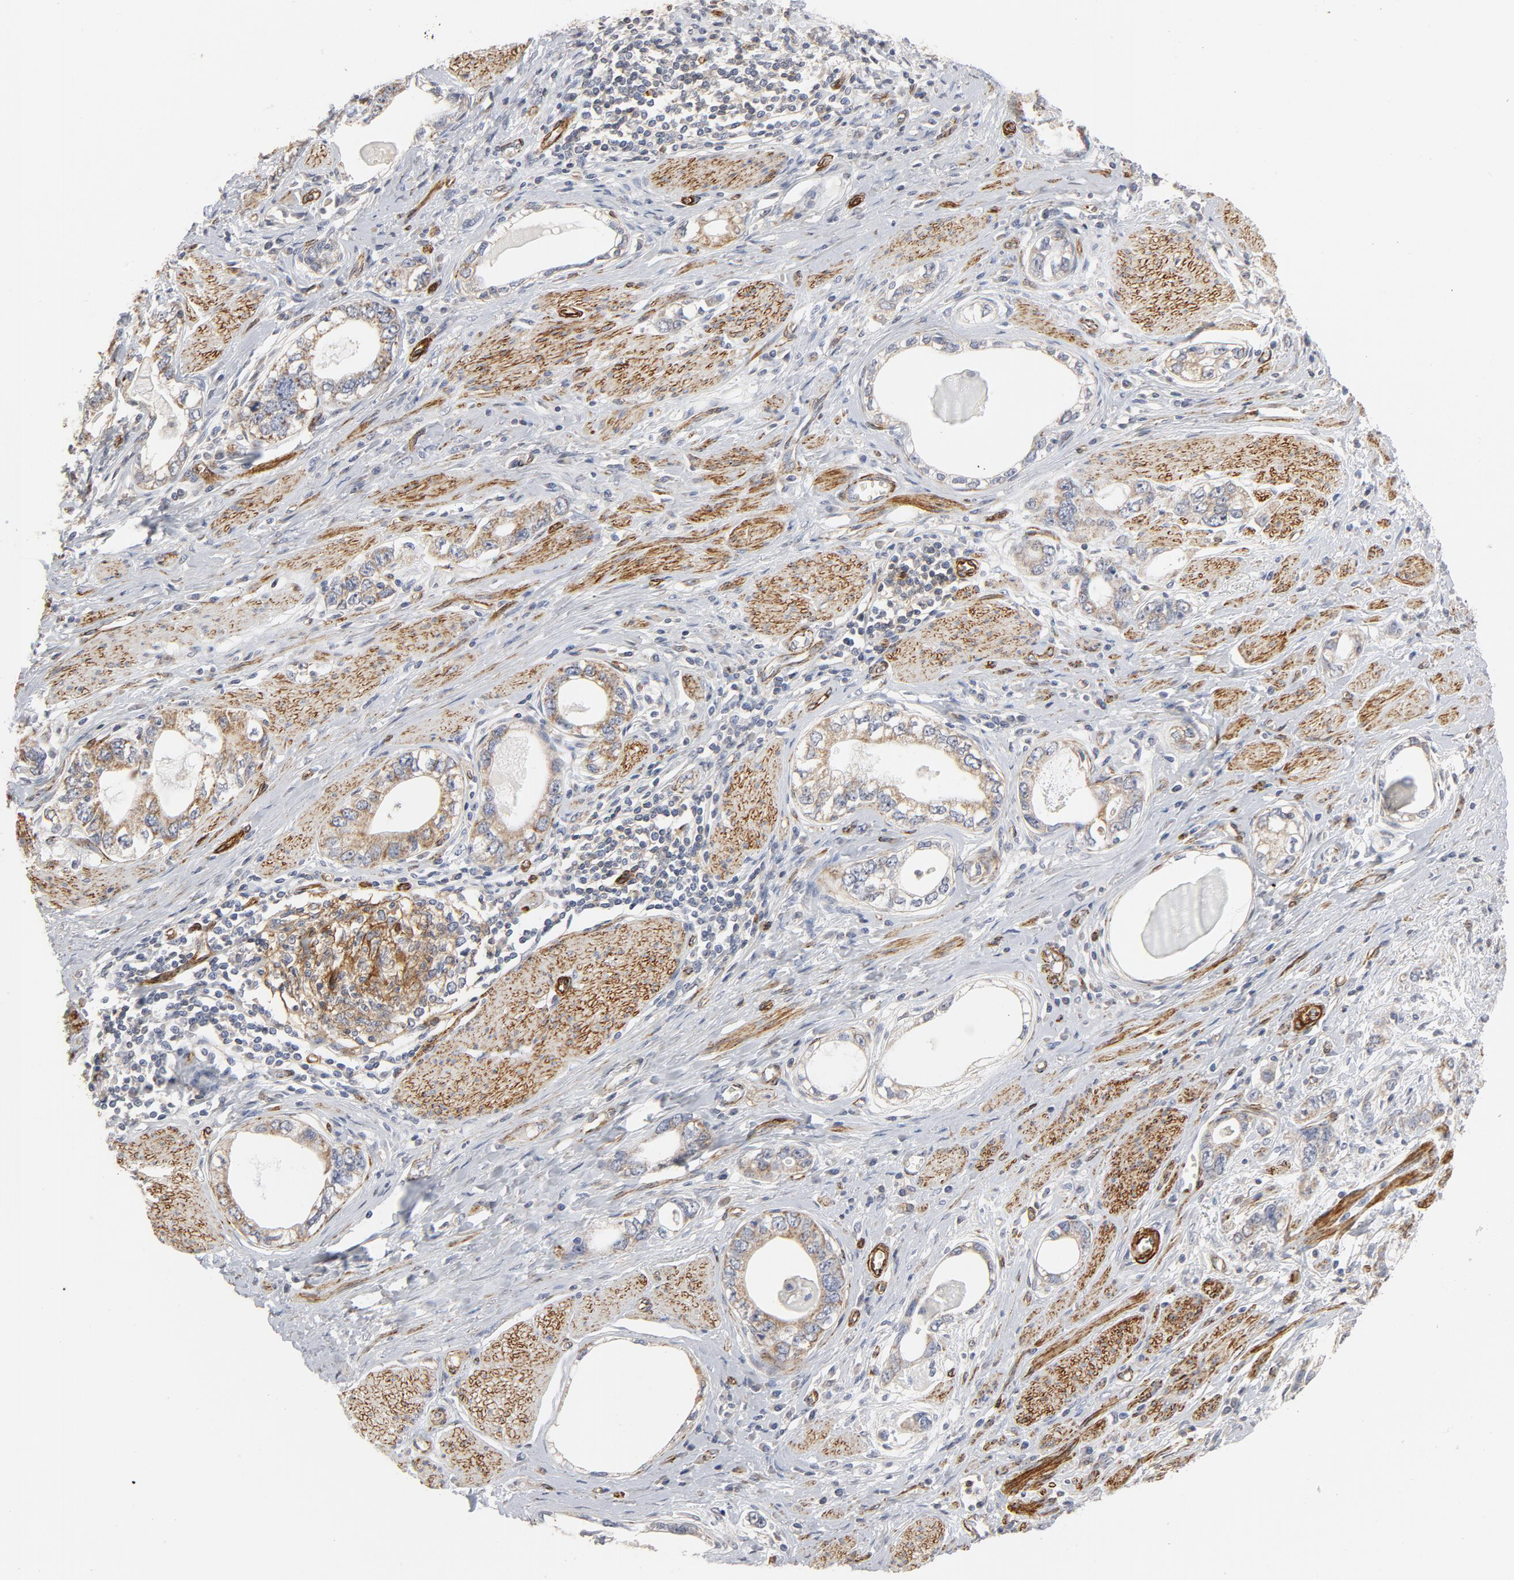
{"staining": {"intensity": "weak", "quantity": ">75%", "location": "cytoplasmic/membranous"}, "tissue": "stomach cancer", "cell_type": "Tumor cells", "image_type": "cancer", "snomed": [{"axis": "morphology", "description": "Adenocarcinoma, NOS"}, {"axis": "topography", "description": "Stomach, lower"}], "caption": "Protein staining by immunohistochemistry demonstrates weak cytoplasmic/membranous positivity in about >75% of tumor cells in stomach cancer.", "gene": "GNG2", "patient": {"sex": "female", "age": 93}}